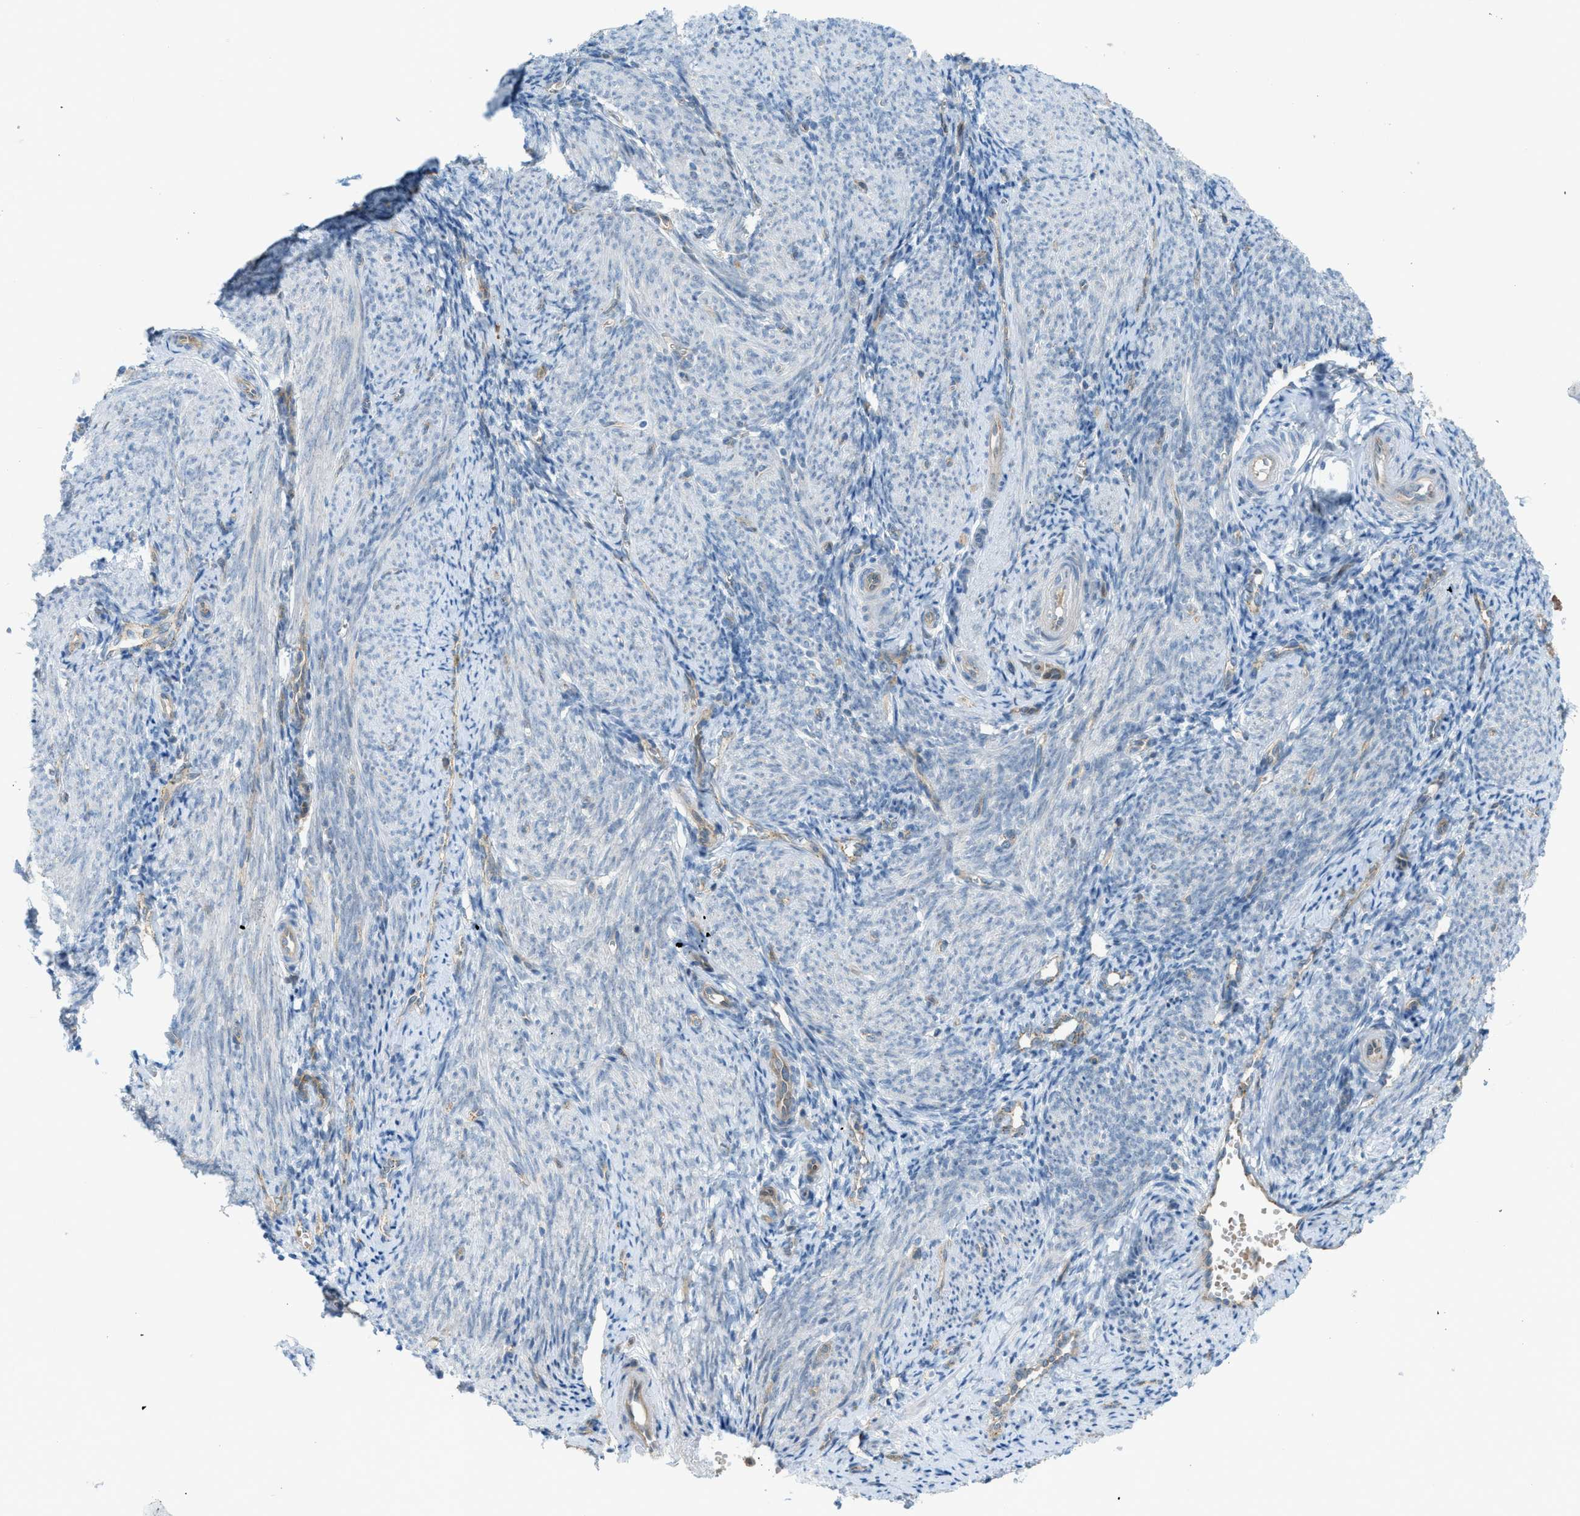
{"staining": {"intensity": "negative", "quantity": "none", "location": "none"}, "tissue": "endometrium", "cell_type": "Cells in endometrial stroma", "image_type": "normal", "snomed": [{"axis": "morphology", "description": "Normal tissue, NOS"}, {"axis": "topography", "description": "Endometrium"}], "caption": "Cells in endometrial stroma are negative for brown protein staining in unremarkable endometrium. (Immunohistochemistry (ihc), brightfield microscopy, high magnification).", "gene": "GRK6", "patient": {"sex": "female", "age": 50}}